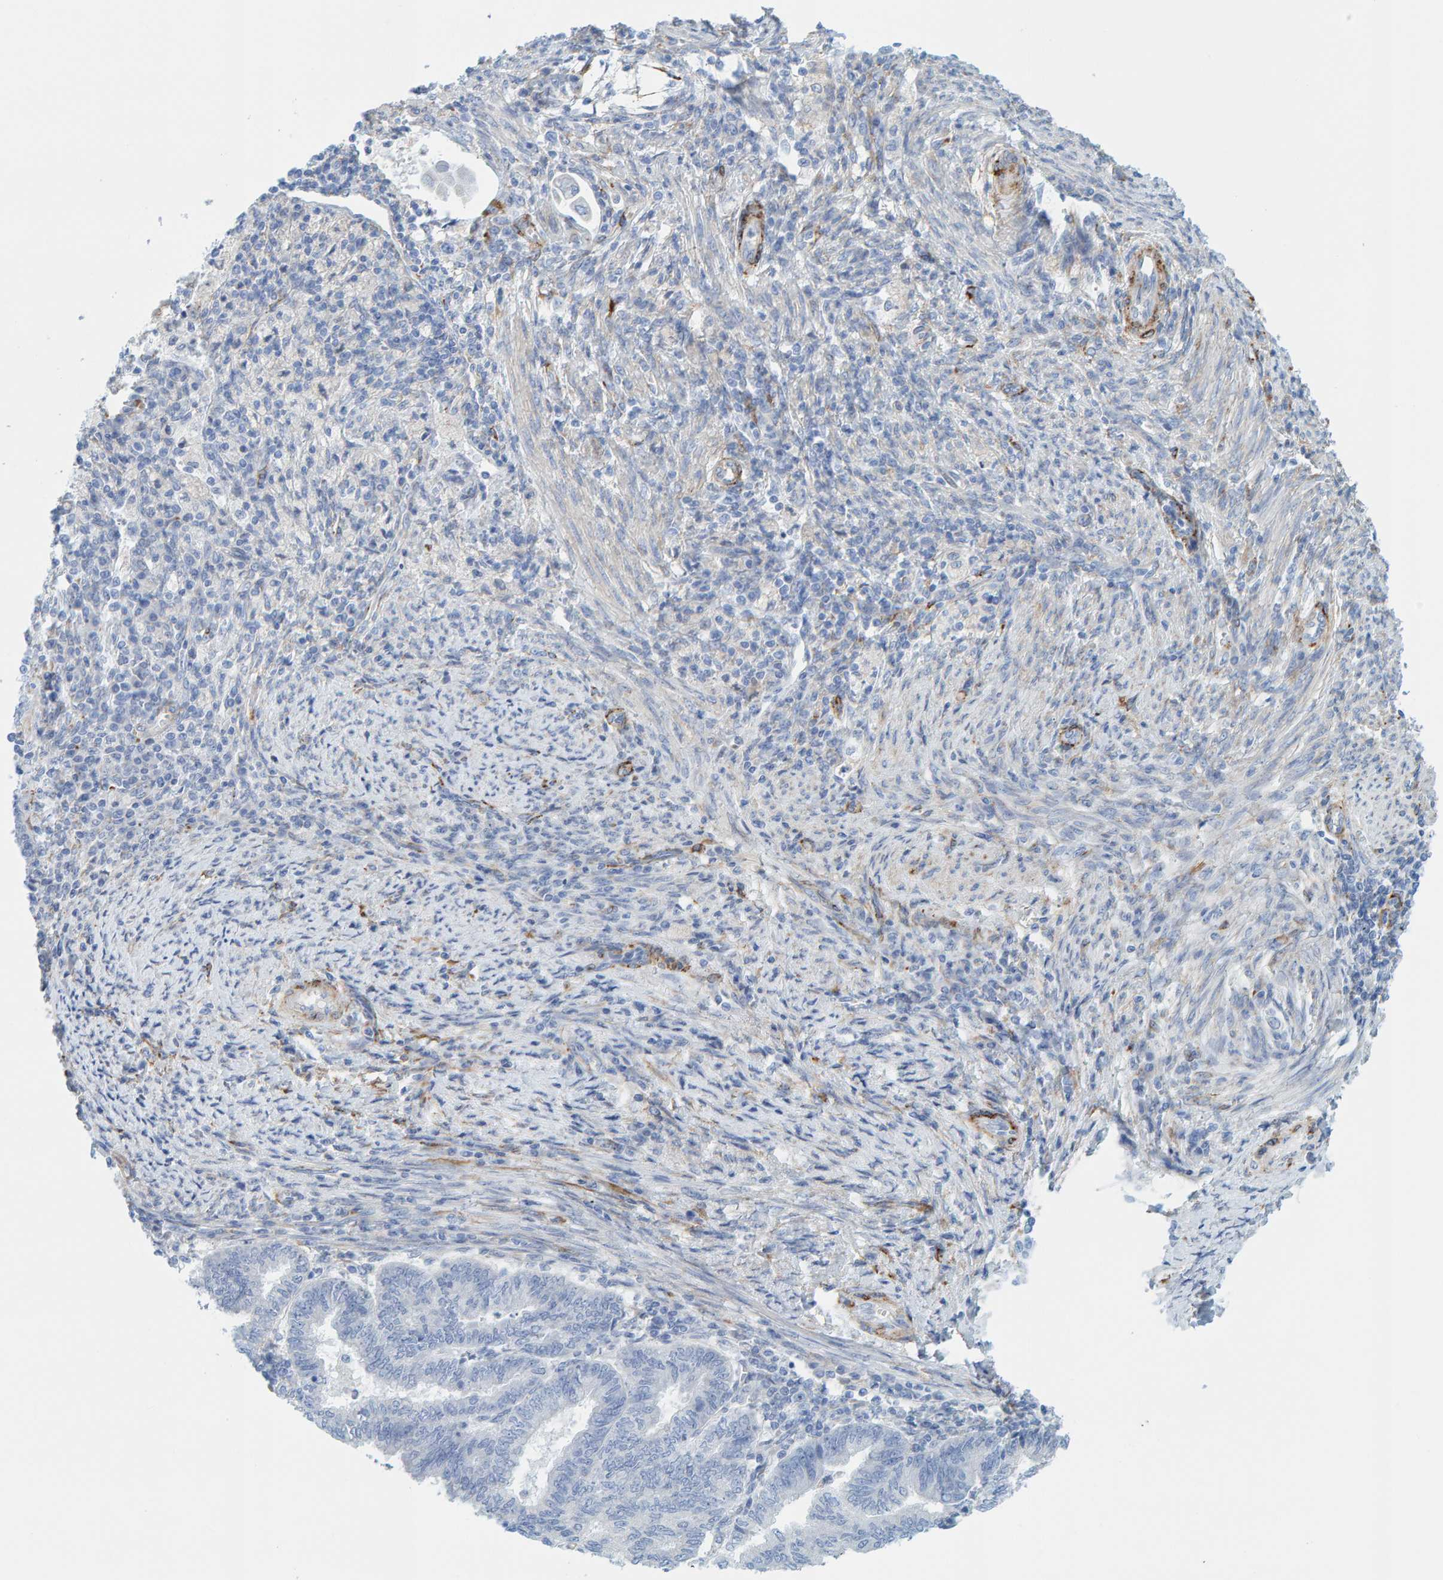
{"staining": {"intensity": "negative", "quantity": "none", "location": "none"}, "tissue": "endometrial cancer", "cell_type": "Tumor cells", "image_type": "cancer", "snomed": [{"axis": "morphology", "description": "Polyp, NOS"}, {"axis": "morphology", "description": "Adenocarcinoma, NOS"}, {"axis": "morphology", "description": "Adenoma, NOS"}, {"axis": "topography", "description": "Endometrium"}], "caption": "Immunohistochemical staining of polyp (endometrial) displays no significant positivity in tumor cells. (DAB immunohistochemistry, high magnification).", "gene": "MAP1B", "patient": {"sex": "female", "age": 79}}